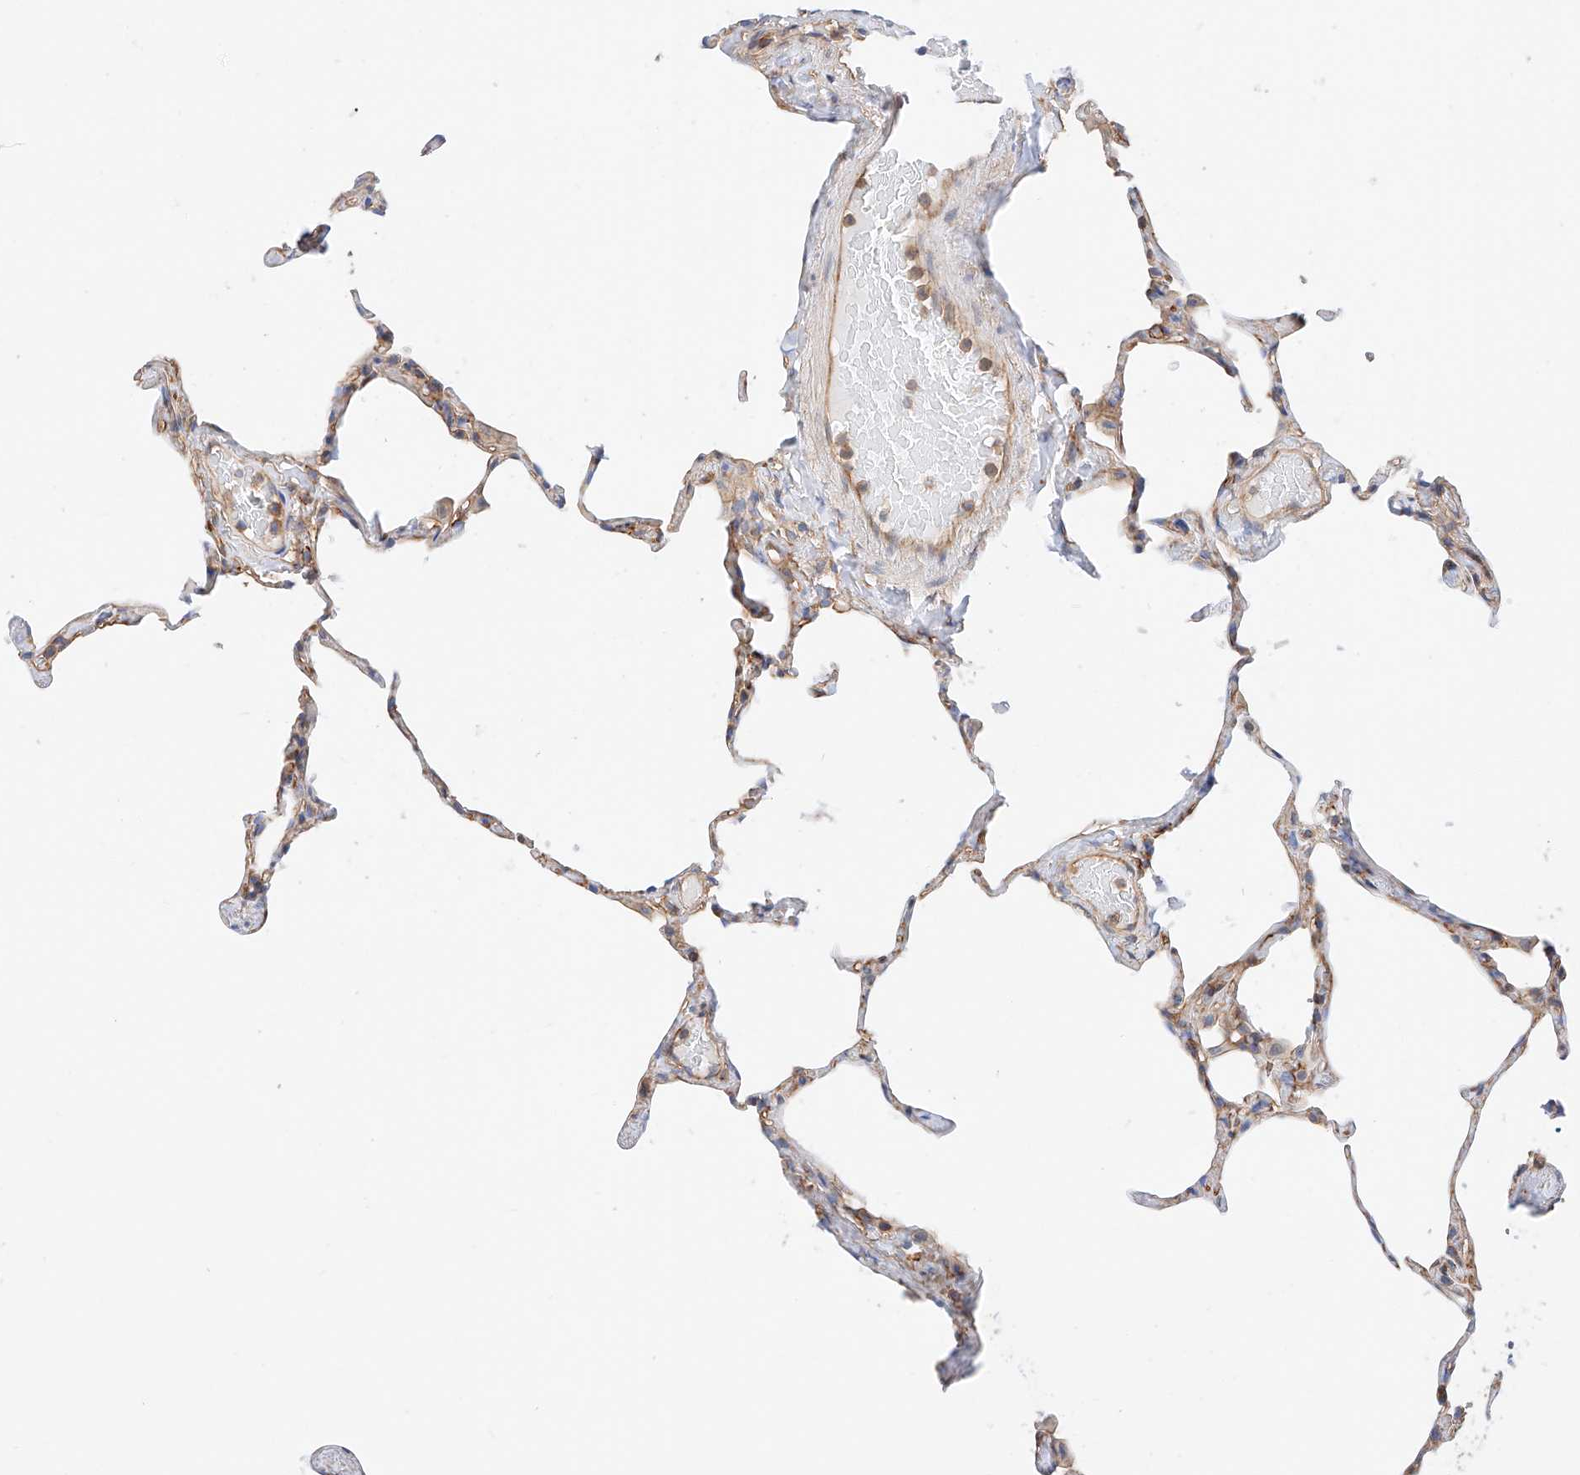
{"staining": {"intensity": "weak", "quantity": ">75%", "location": "cytoplasmic/membranous"}, "tissue": "lung", "cell_type": "Alveolar cells", "image_type": "normal", "snomed": [{"axis": "morphology", "description": "Normal tissue, NOS"}, {"axis": "topography", "description": "Lung"}], "caption": "The immunohistochemical stain labels weak cytoplasmic/membranous expression in alveolar cells of unremarkable lung. The staining was performed using DAB to visualize the protein expression in brown, while the nuclei were stained in blue with hematoxylin (Magnification: 20x).", "gene": "ENSG00000259132", "patient": {"sex": "male", "age": 65}}